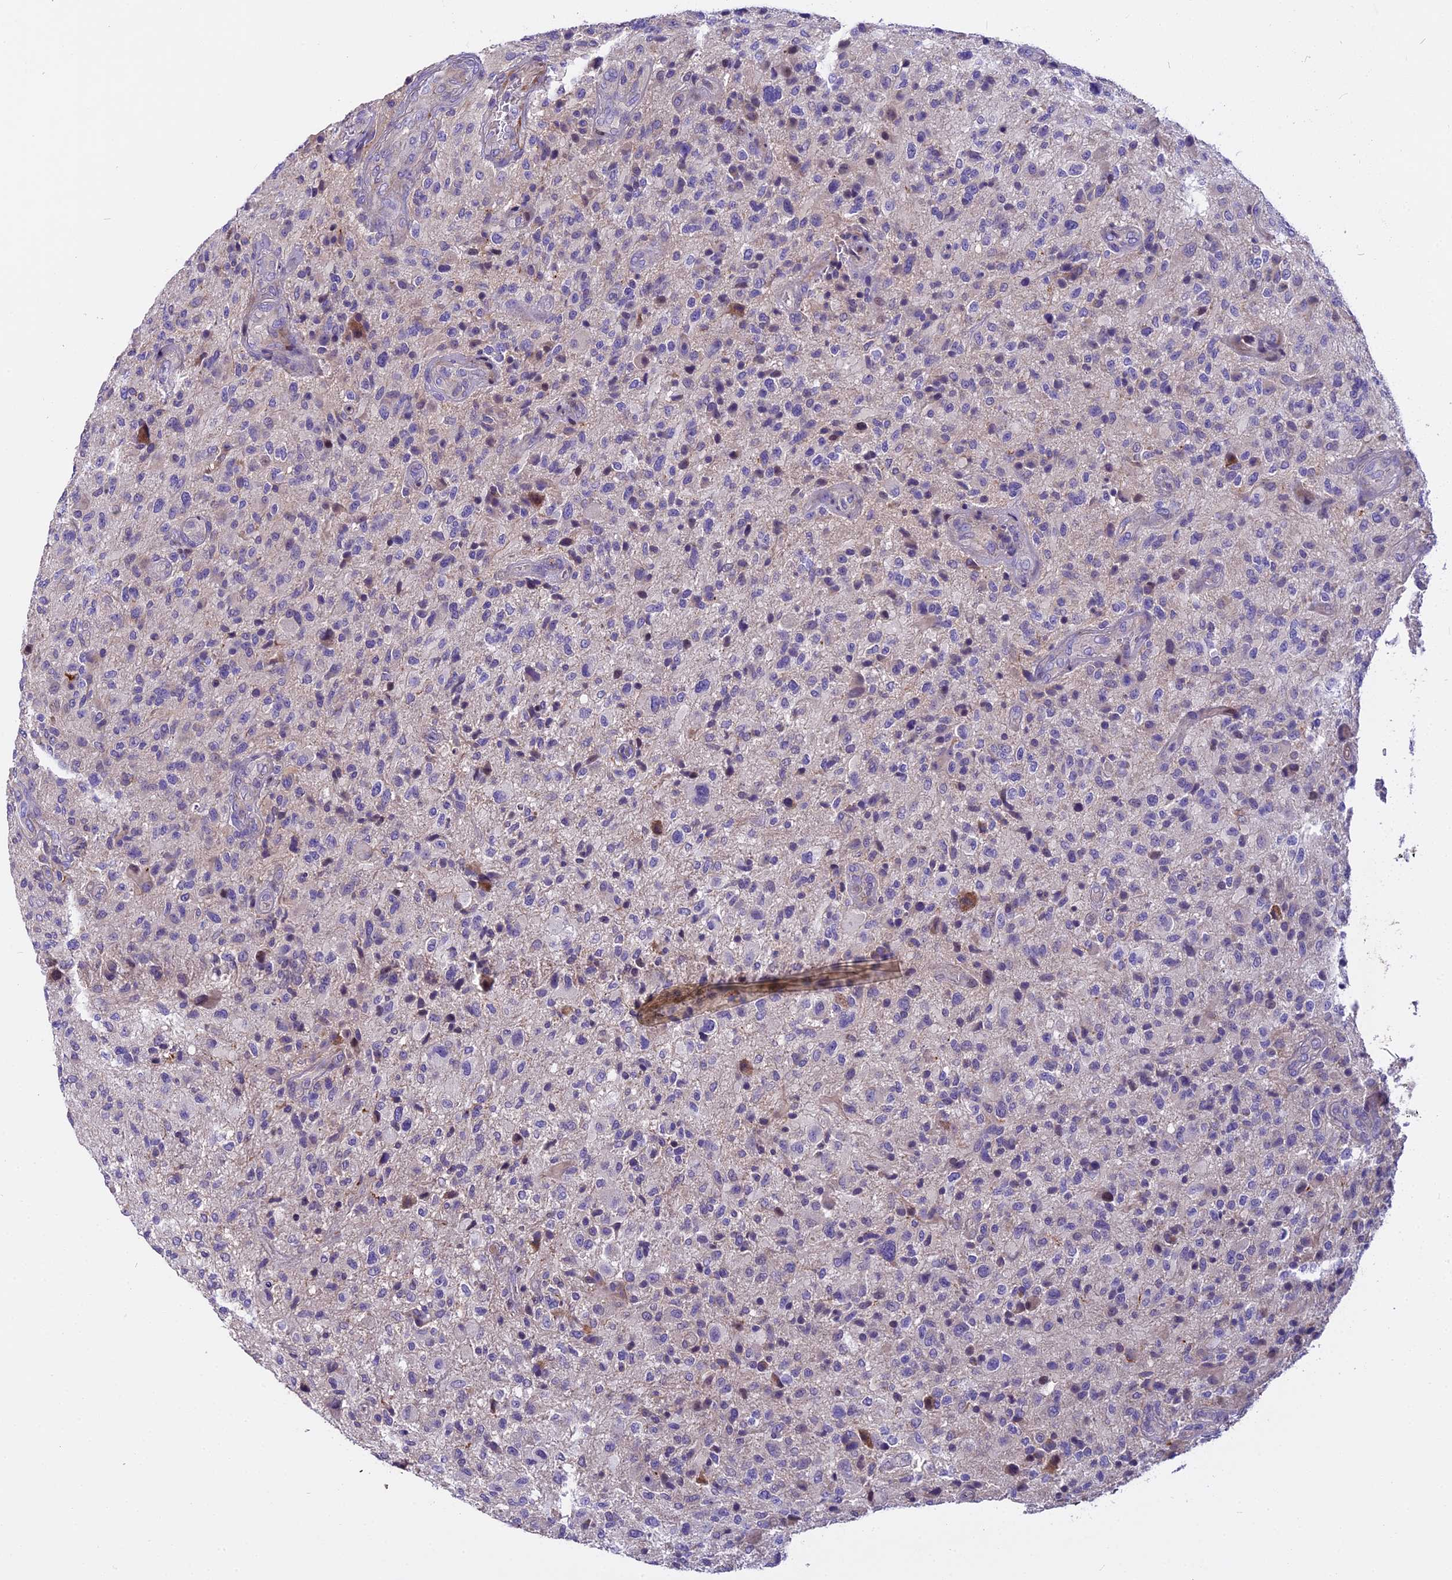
{"staining": {"intensity": "negative", "quantity": "none", "location": "none"}, "tissue": "glioma", "cell_type": "Tumor cells", "image_type": "cancer", "snomed": [{"axis": "morphology", "description": "Glioma, malignant, High grade"}, {"axis": "topography", "description": "Brain"}], "caption": "DAB immunohistochemical staining of human malignant high-grade glioma displays no significant positivity in tumor cells.", "gene": "FAM98C", "patient": {"sex": "male", "age": 47}}